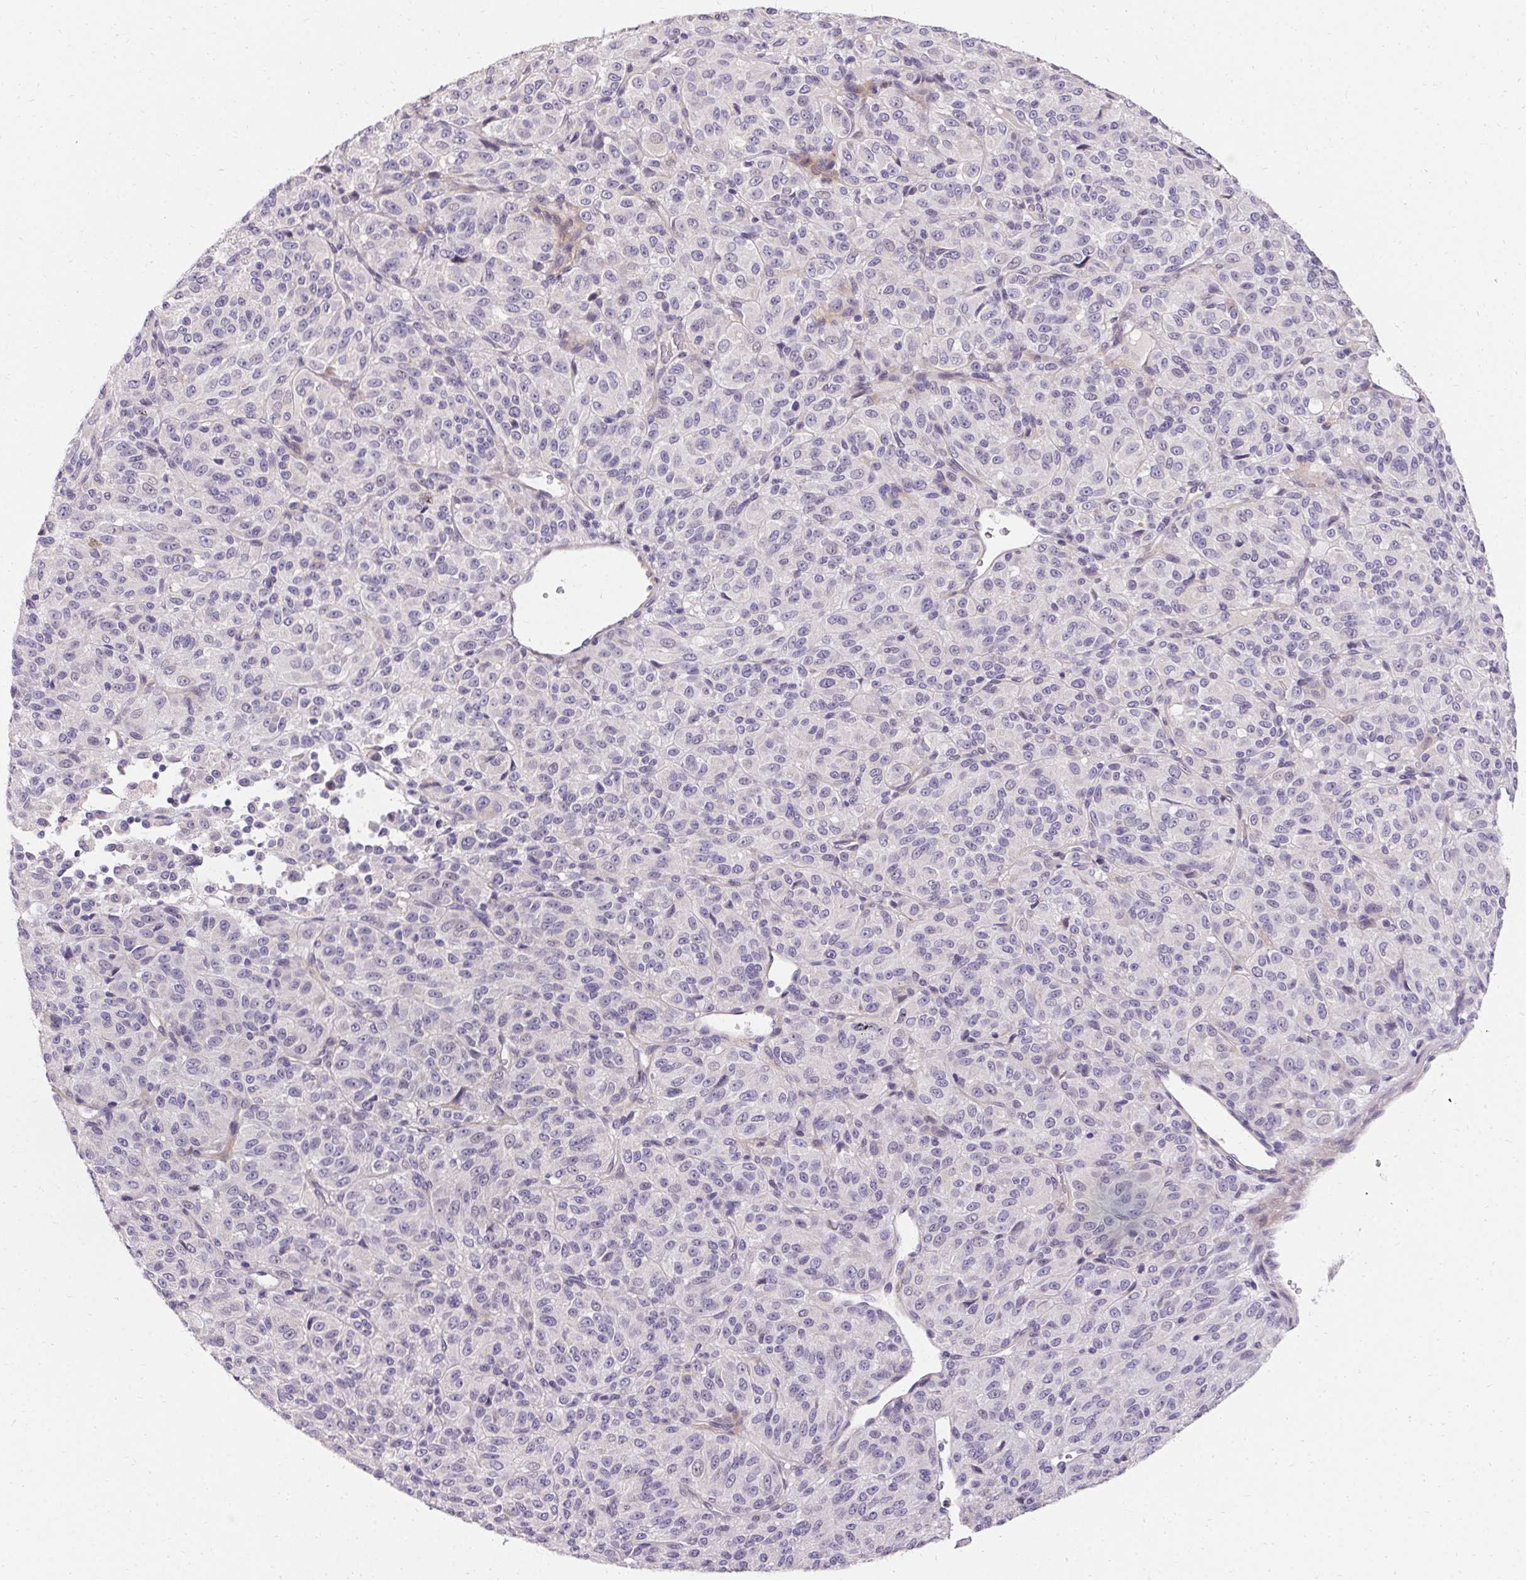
{"staining": {"intensity": "negative", "quantity": "none", "location": "none"}, "tissue": "melanoma", "cell_type": "Tumor cells", "image_type": "cancer", "snomed": [{"axis": "morphology", "description": "Malignant melanoma, Metastatic site"}, {"axis": "topography", "description": "Brain"}], "caption": "Immunohistochemistry (IHC) histopathology image of malignant melanoma (metastatic site) stained for a protein (brown), which shows no positivity in tumor cells.", "gene": "TRIP13", "patient": {"sex": "female", "age": 56}}